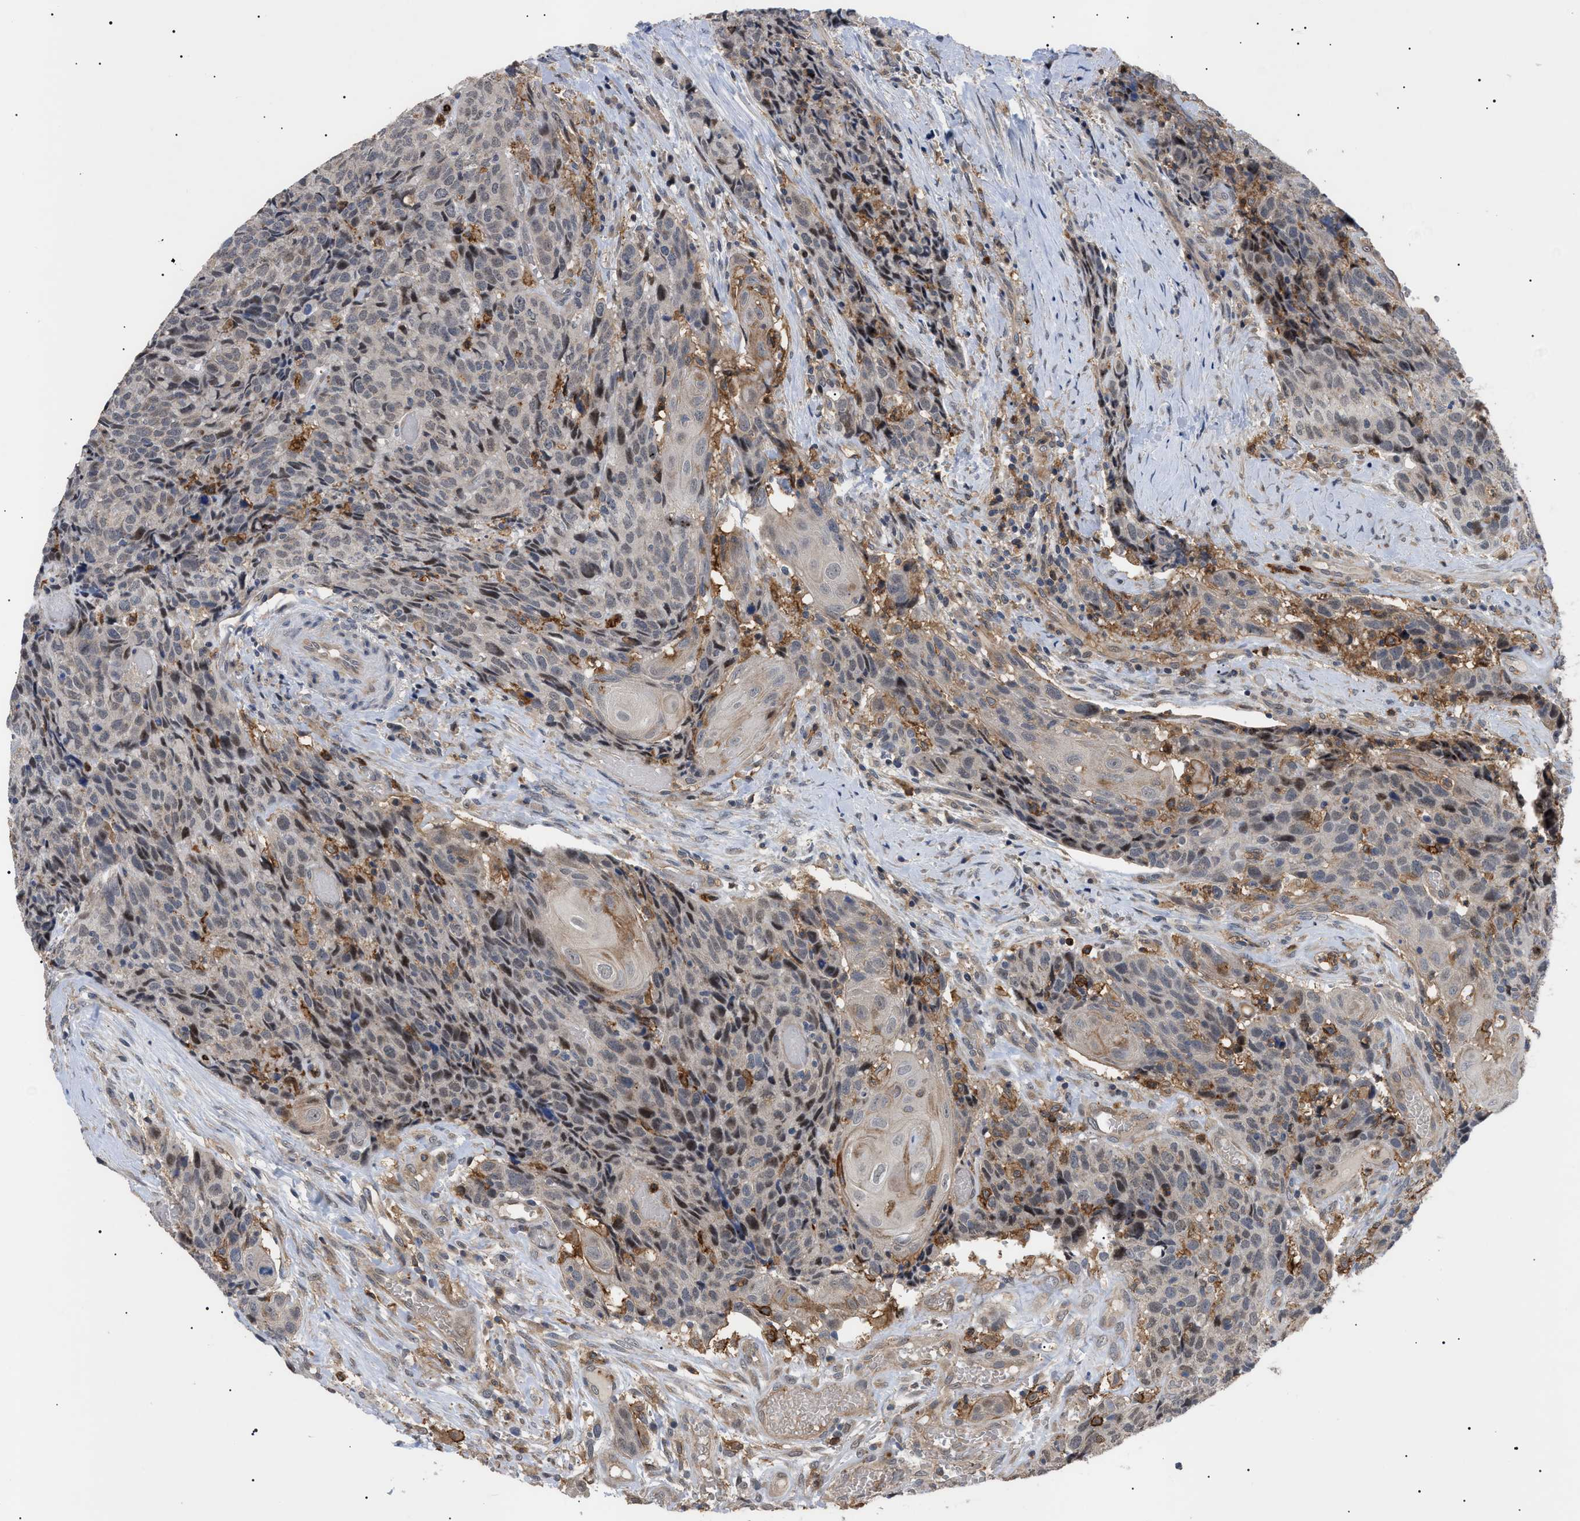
{"staining": {"intensity": "weak", "quantity": "<25%", "location": "cytoplasmic/membranous"}, "tissue": "head and neck cancer", "cell_type": "Tumor cells", "image_type": "cancer", "snomed": [{"axis": "morphology", "description": "Squamous cell carcinoma, NOS"}, {"axis": "topography", "description": "Head-Neck"}], "caption": "The immunohistochemistry (IHC) image has no significant staining in tumor cells of head and neck cancer tissue.", "gene": "CD300A", "patient": {"sex": "male", "age": 66}}